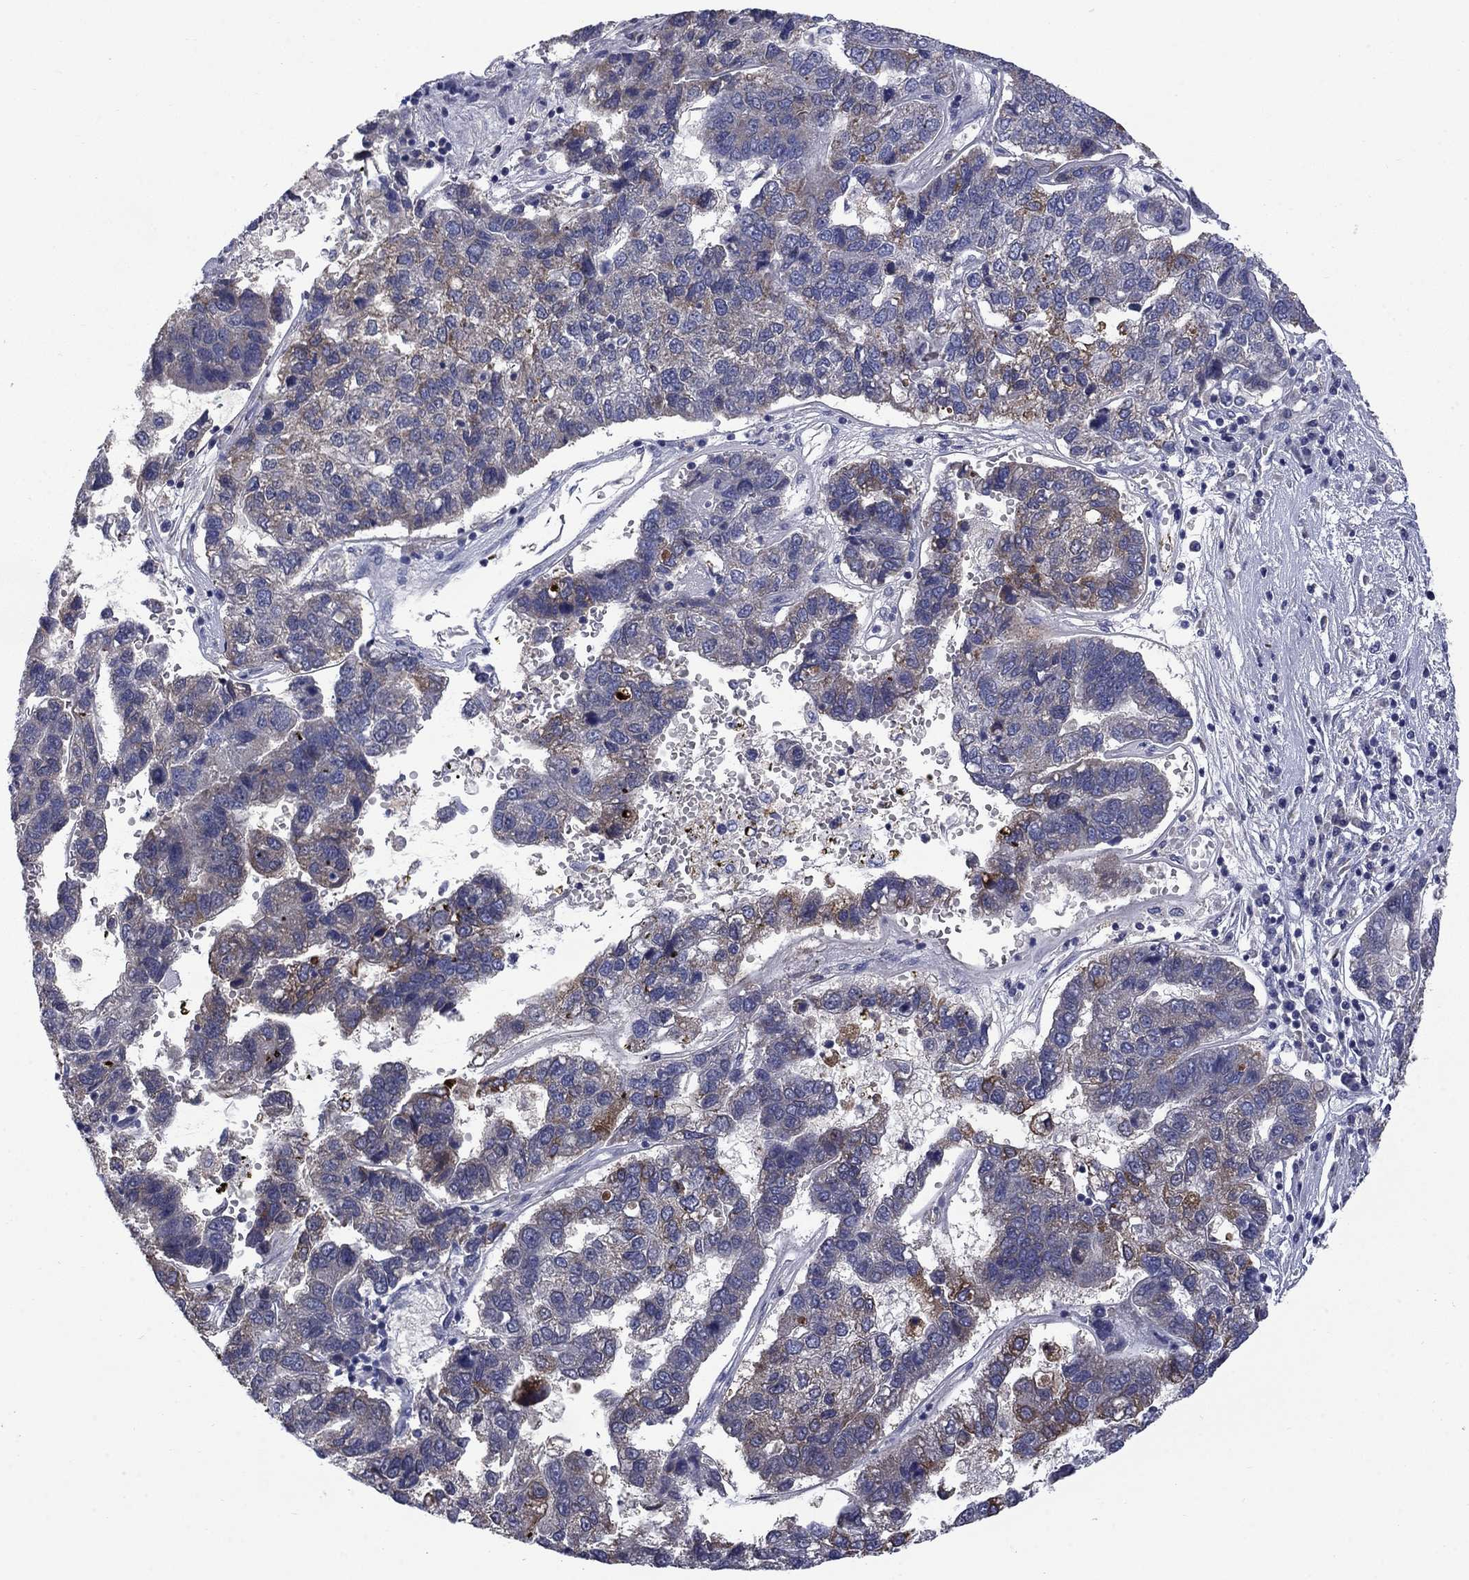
{"staining": {"intensity": "moderate", "quantity": "<25%", "location": "cytoplasmic/membranous"}, "tissue": "pancreatic cancer", "cell_type": "Tumor cells", "image_type": "cancer", "snomed": [{"axis": "morphology", "description": "Adenocarcinoma, NOS"}, {"axis": "topography", "description": "Pancreas"}], "caption": "Protein expression analysis of human pancreatic cancer reveals moderate cytoplasmic/membranous positivity in about <25% of tumor cells. Immunohistochemistry (ihc) stains the protein of interest in brown and the nuclei are stained blue.", "gene": "FRK", "patient": {"sex": "female", "age": 61}}